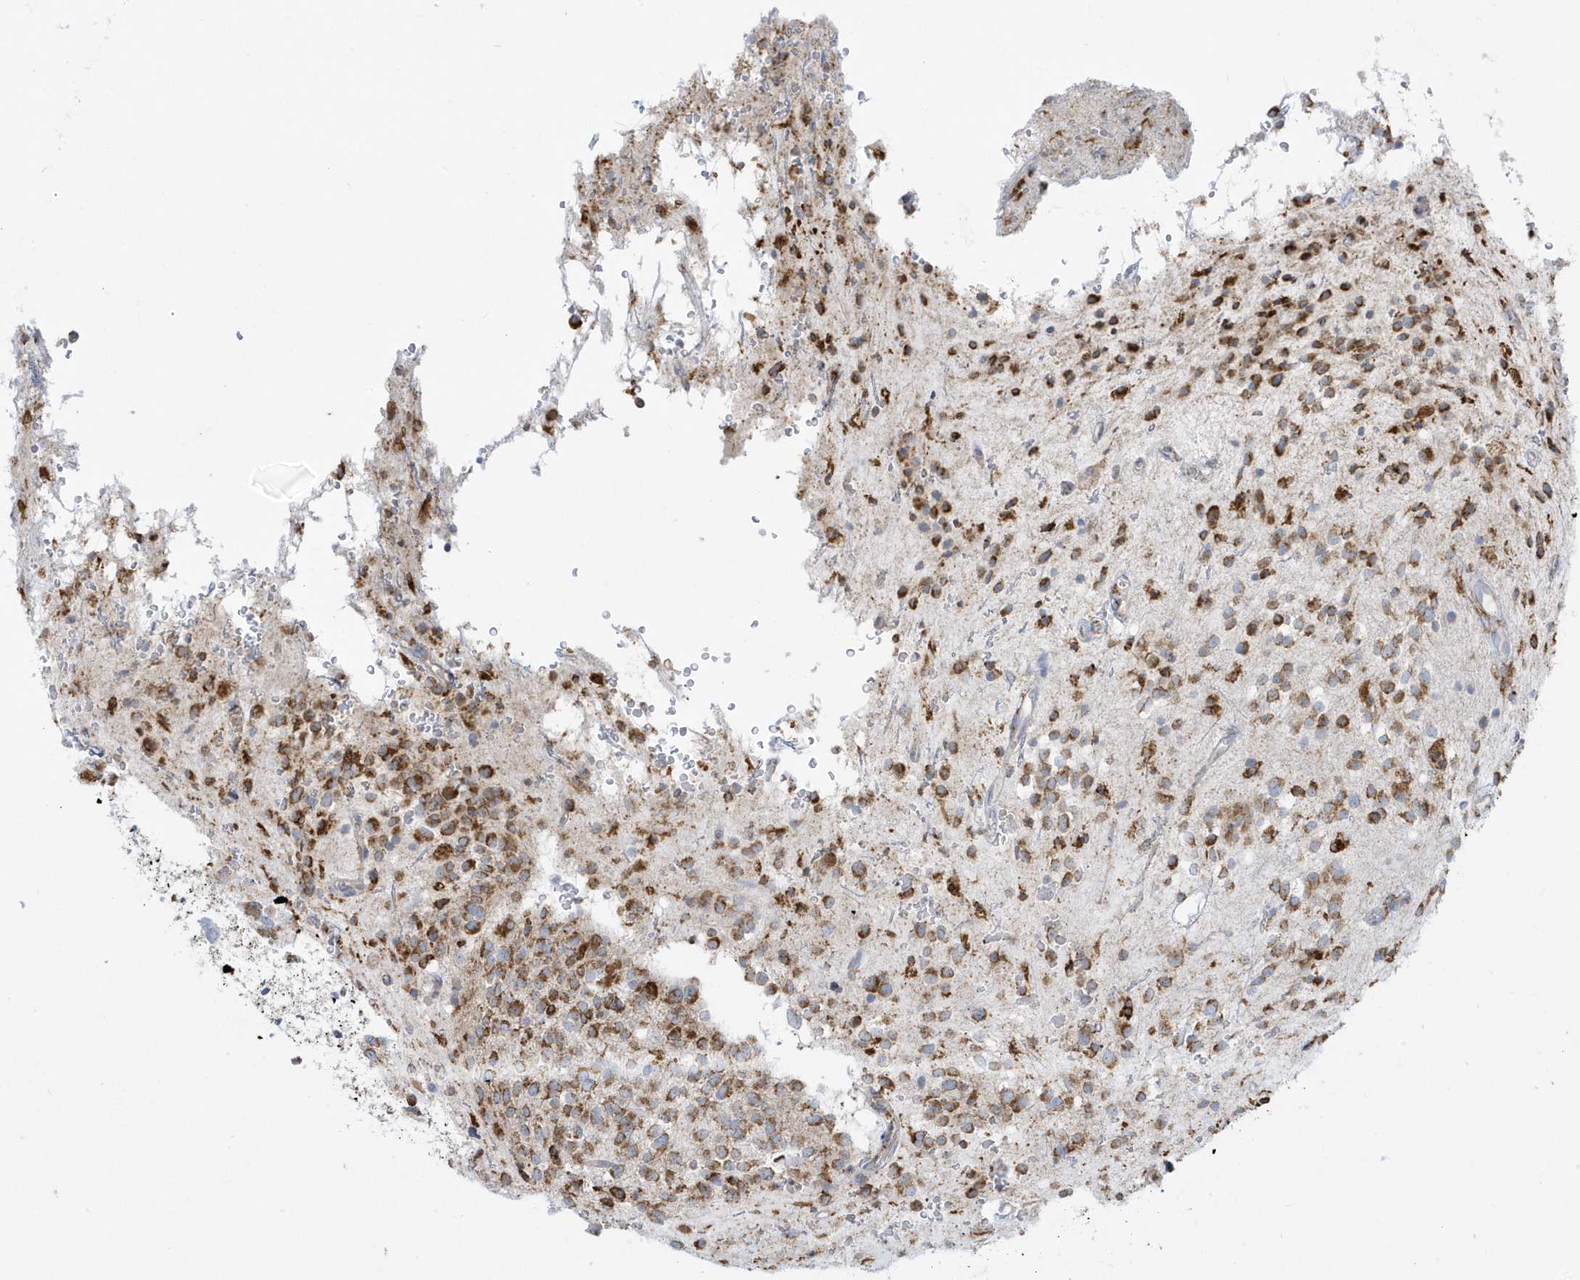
{"staining": {"intensity": "strong", "quantity": "25%-75%", "location": "cytoplasmic/membranous"}, "tissue": "glioma", "cell_type": "Tumor cells", "image_type": "cancer", "snomed": [{"axis": "morphology", "description": "Glioma, malignant, High grade"}, {"axis": "topography", "description": "Brain"}], "caption": "The image reveals a brown stain indicating the presence of a protein in the cytoplasmic/membranous of tumor cells in malignant glioma (high-grade).", "gene": "DCAF1", "patient": {"sex": "male", "age": 34}}